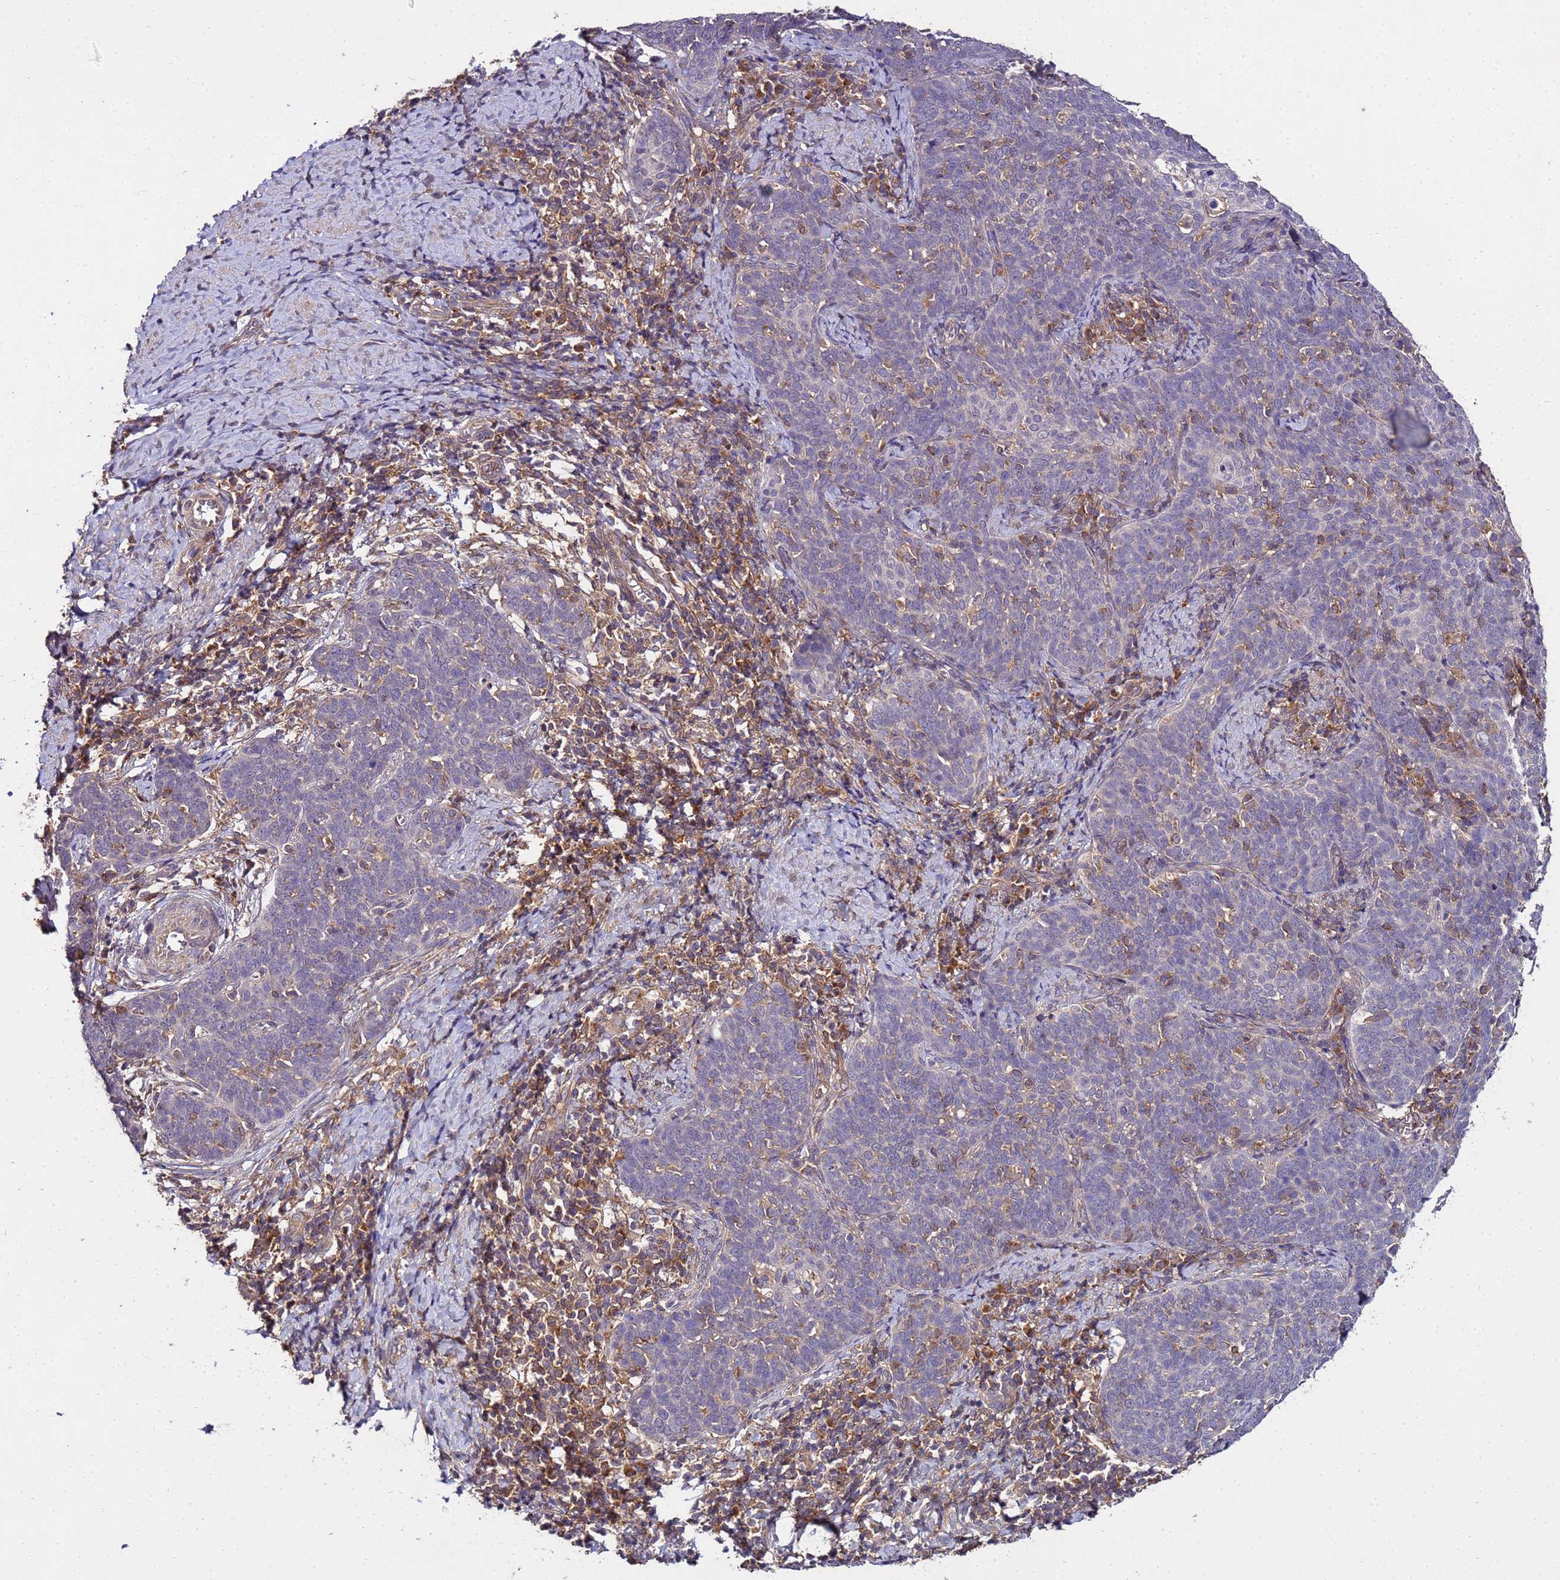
{"staining": {"intensity": "negative", "quantity": "none", "location": "none"}, "tissue": "cervical cancer", "cell_type": "Tumor cells", "image_type": "cancer", "snomed": [{"axis": "morphology", "description": "Normal tissue, NOS"}, {"axis": "morphology", "description": "Squamous cell carcinoma, NOS"}, {"axis": "topography", "description": "Cervix"}], "caption": "This is an immunohistochemistry (IHC) histopathology image of human cervical cancer (squamous cell carcinoma). There is no expression in tumor cells.", "gene": "GSPT2", "patient": {"sex": "female", "age": 39}}